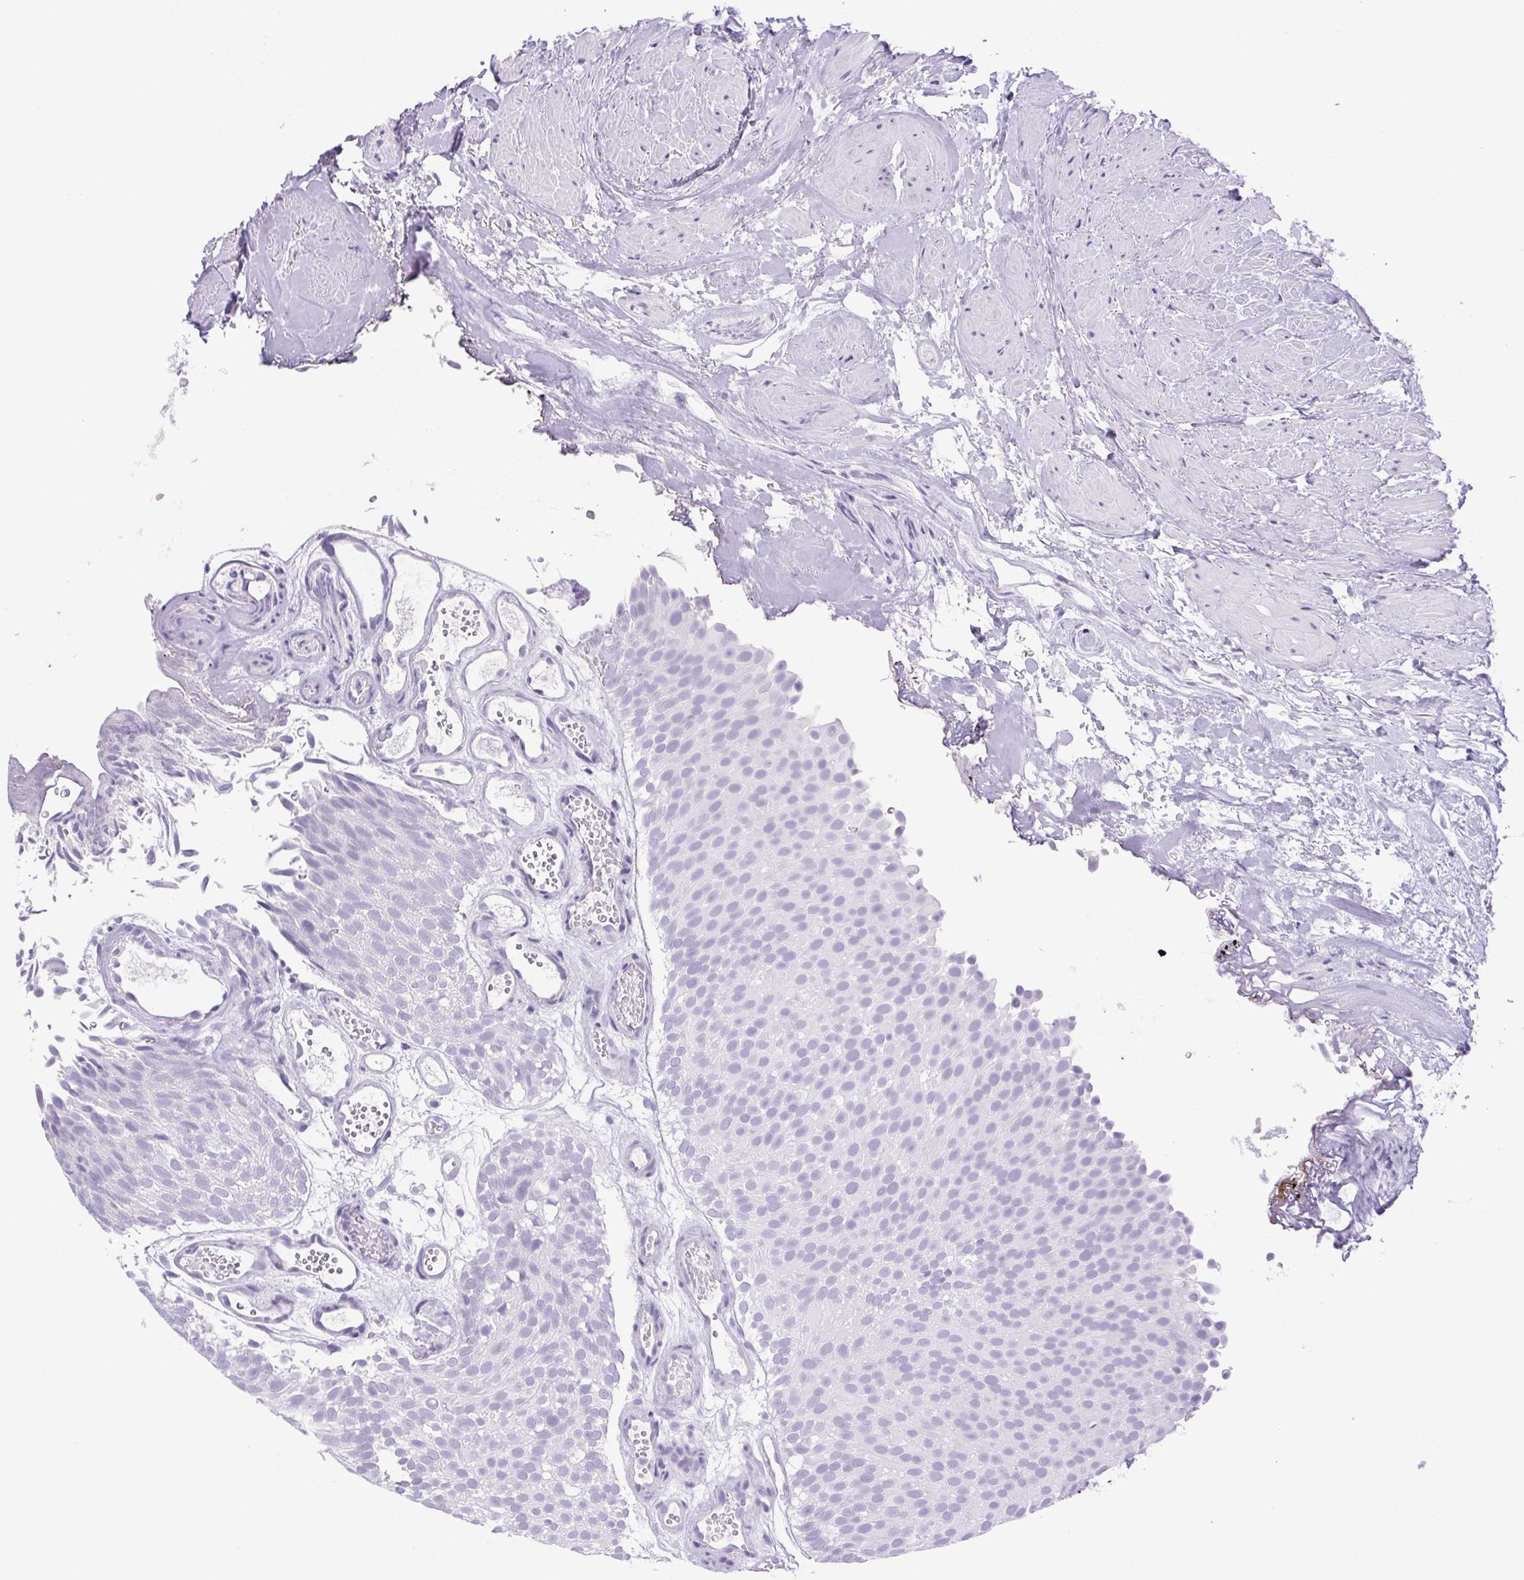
{"staining": {"intensity": "negative", "quantity": "none", "location": "none"}, "tissue": "urothelial cancer", "cell_type": "Tumor cells", "image_type": "cancer", "snomed": [{"axis": "morphology", "description": "Urothelial carcinoma, Low grade"}, {"axis": "topography", "description": "Urinary bladder"}], "caption": "Immunohistochemistry photomicrograph of human urothelial cancer stained for a protein (brown), which shows no expression in tumor cells.", "gene": "HLA-G", "patient": {"sex": "male", "age": 78}}